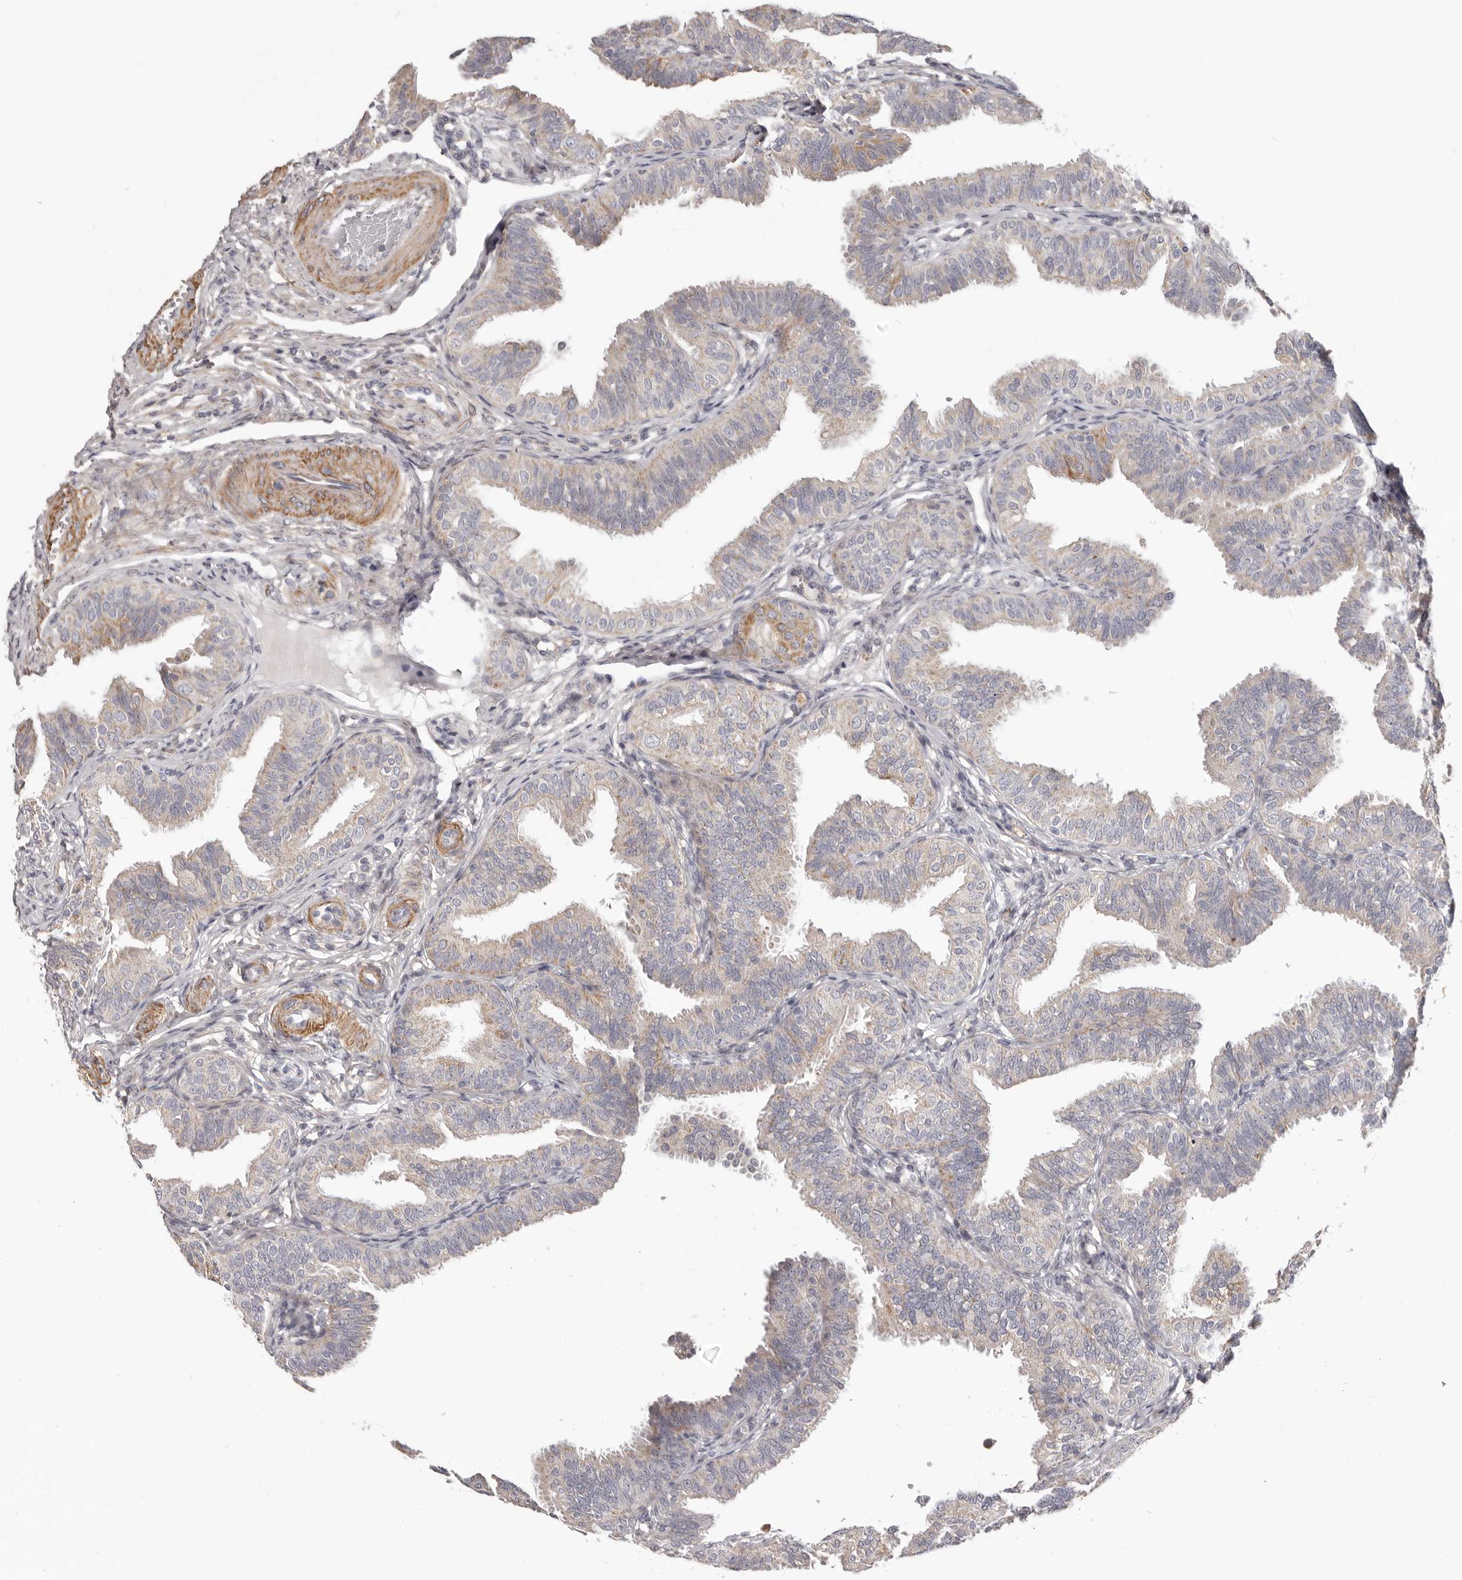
{"staining": {"intensity": "weak", "quantity": "<25%", "location": "cytoplasmic/membranous"}, "tissue": "fallopian tube", "cell_type": "Glandular cells", "image_type": "normal", "snomed": [{"axis": "morphology", "description": "Normal tissue, NOS"}, {"axis": "topography", "description": "Fallopian tube"}], "caption": "Immunohistochemistry micrograph of unremarkable fallopian tube stained for a protein (brown), which reveals no expression in glandular cells. (IHC, brightfield microscopy, high magnification).", "gene": "MRPS10", "patient": {"sex": "female", "age": 35}}